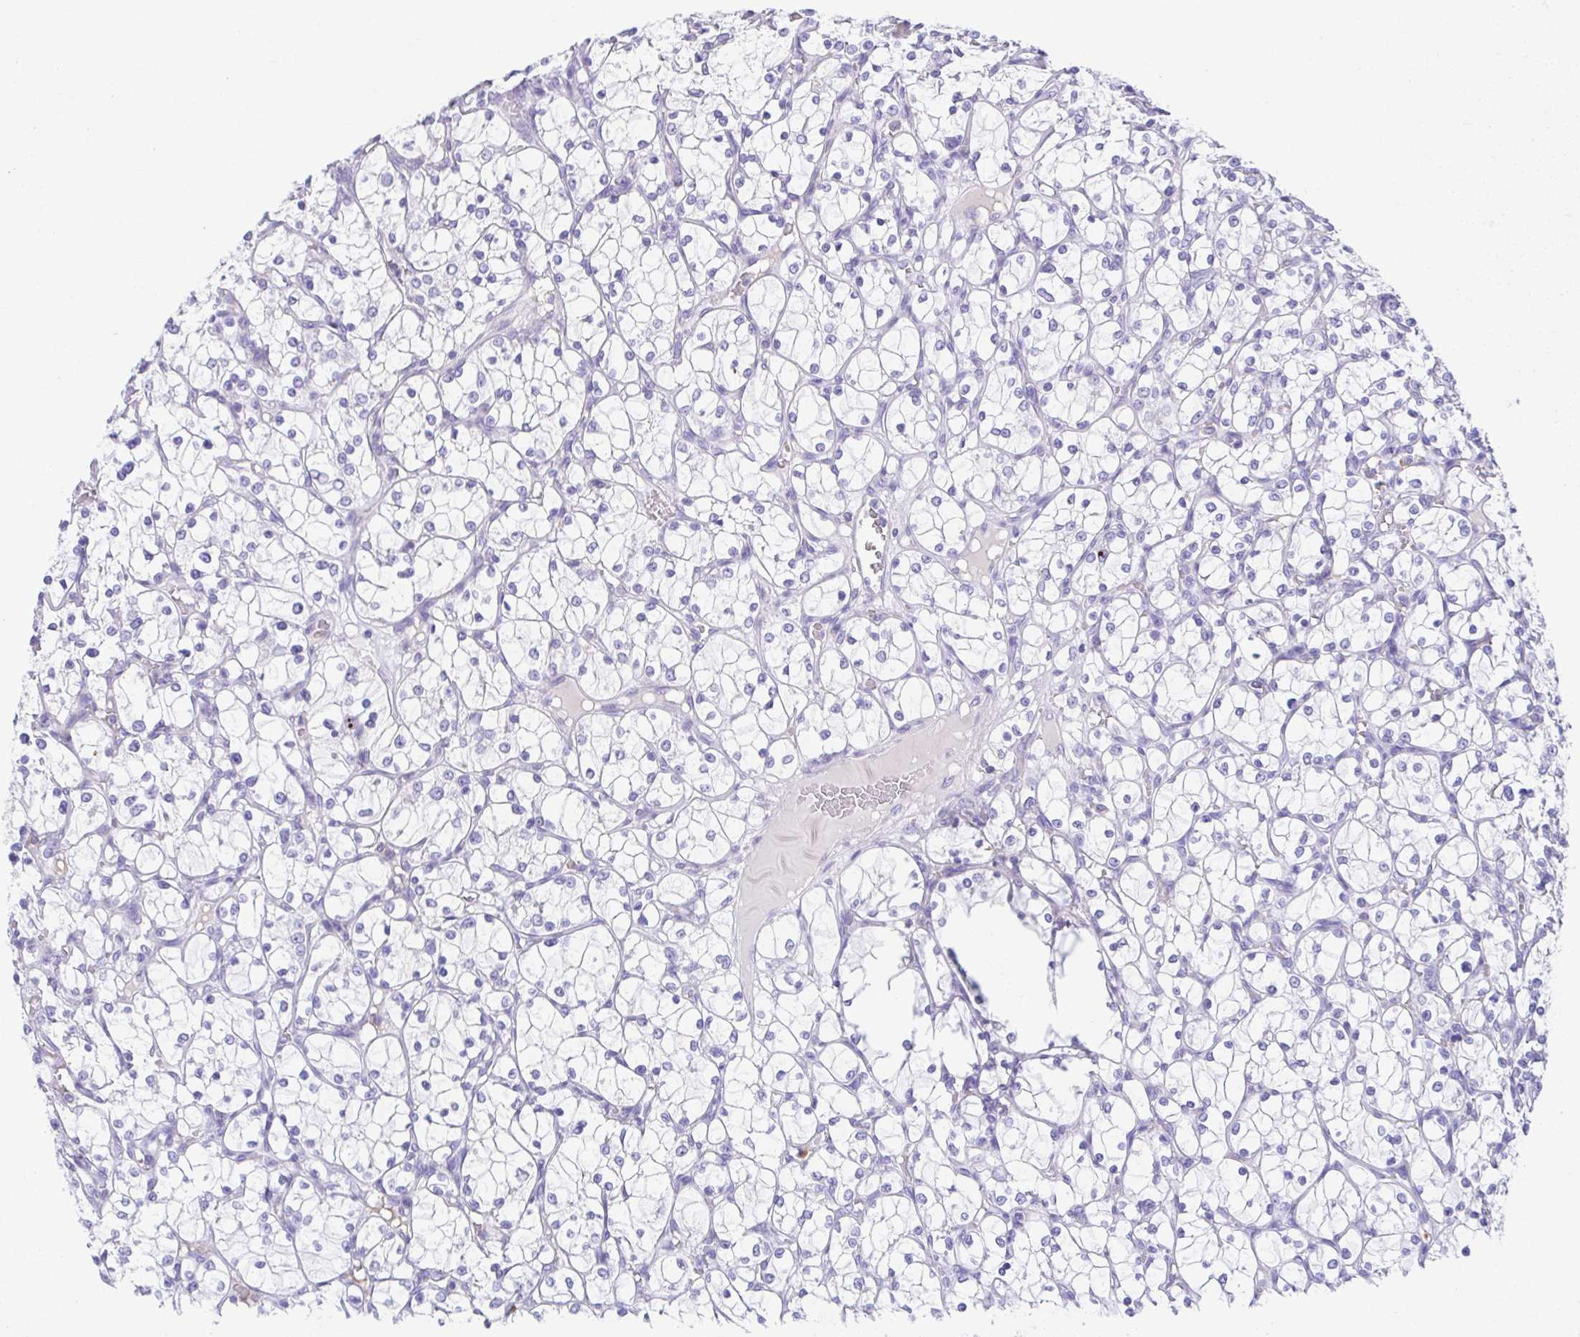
{"staining": {"intensity": "negative", "quantity": "none", "location": "none"}, "tissue": "renal cancer", "cell_type": "Tumor cells", "image_type": "cancer", "snomed": [{"axis": "morphology", "description": "Adenocarcinoma, NOS"}, {"axis": "topography", "description": "Kidney"}], "caption": "DAB (3,3'-diaminobenzidine) immunohistochemical staining of renal adenocarcinoma shows no significant positivity in tumor cells.", "gene": "ARPP21", "patient": {"sex": "female", "age": 69}}